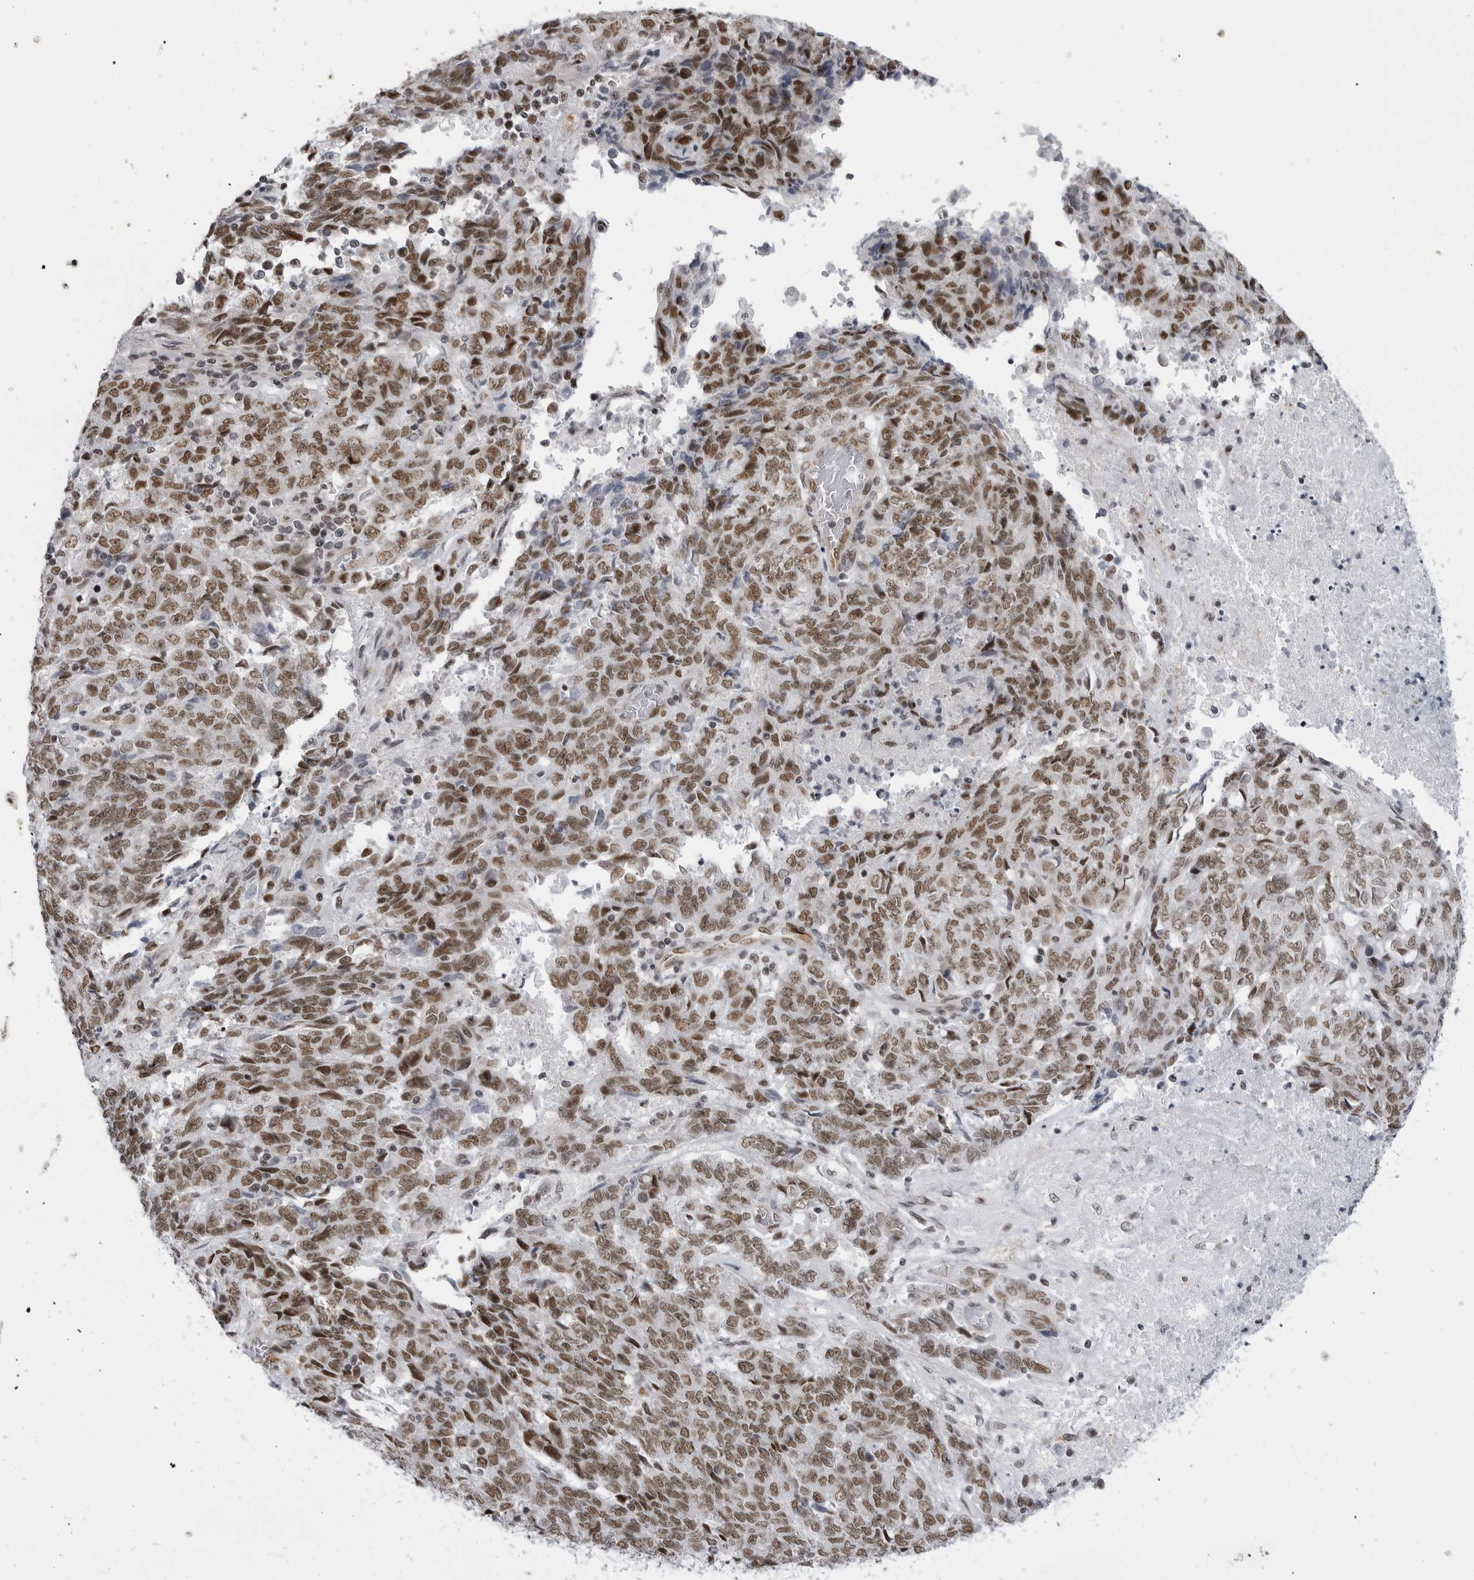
{"staining": {"intensity": "moderate", "quantity": ">75%", "location": "nuclear"}, "tissue": "endometrial cancer", "cell_type": "Tumor cells", "image_type": "cancer", "snomed": [{"axis": "morphology", "description": "Adenocarcinoma, NOS"}, {"axis": "topography", "description": "Endometrium"}], "caption": "Moderate nuclear expression for a protein is seen in about >75% of tumor cells of endometrial adenocarcinoma using immunohistochemistry.", "gene": "RNF26", "patient": {"sex": "female", "age": 80}}